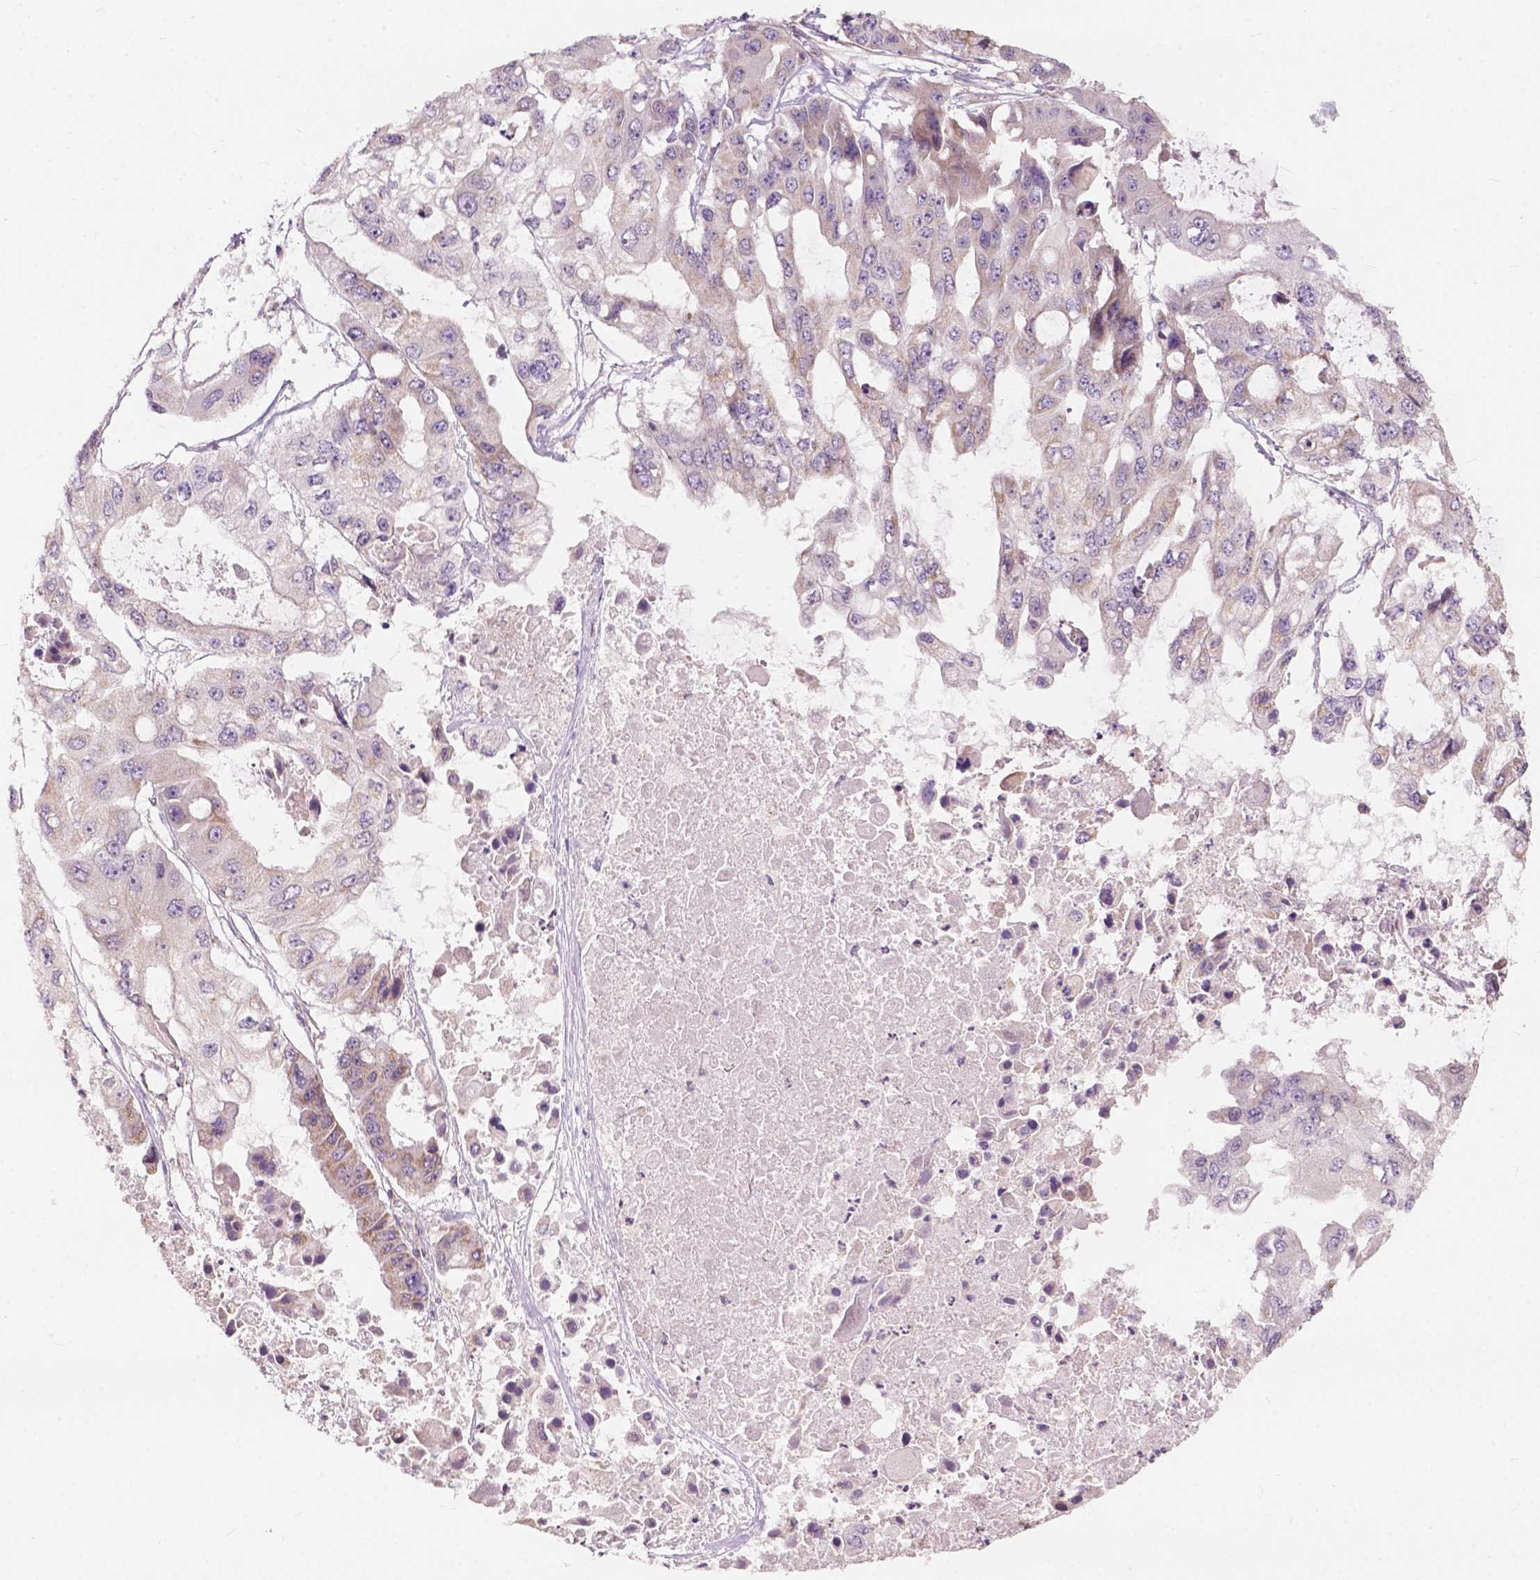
{"staining": {"intensity": "weak", "quantity": "25%-75%", "location": "cytoplasmic/membranous"}, "tissue": "ovarian cancer", "cell_type": "Tumor cells", "image_type": "cancer", "snomed": [{"axis": "morphology", "description": "Cystadenocarcinoma, serous, NOS"}, {"axis": "topography", "description": "Ovary"}], "caption": "Ovarian cancer (serous cystadenocarcinoma) stained with DAB immunohistochemistry (IHC) displays low levels of weak cytoplasmic/membranous staining in about 25%-75% of tumor cells. (Stains: DAB in brown, nuclei in blue, Microscopy: brightfield microscopy at high magnification).", "gene": "NDUFA10", "patient": {"sex": "female", "age": 56}}